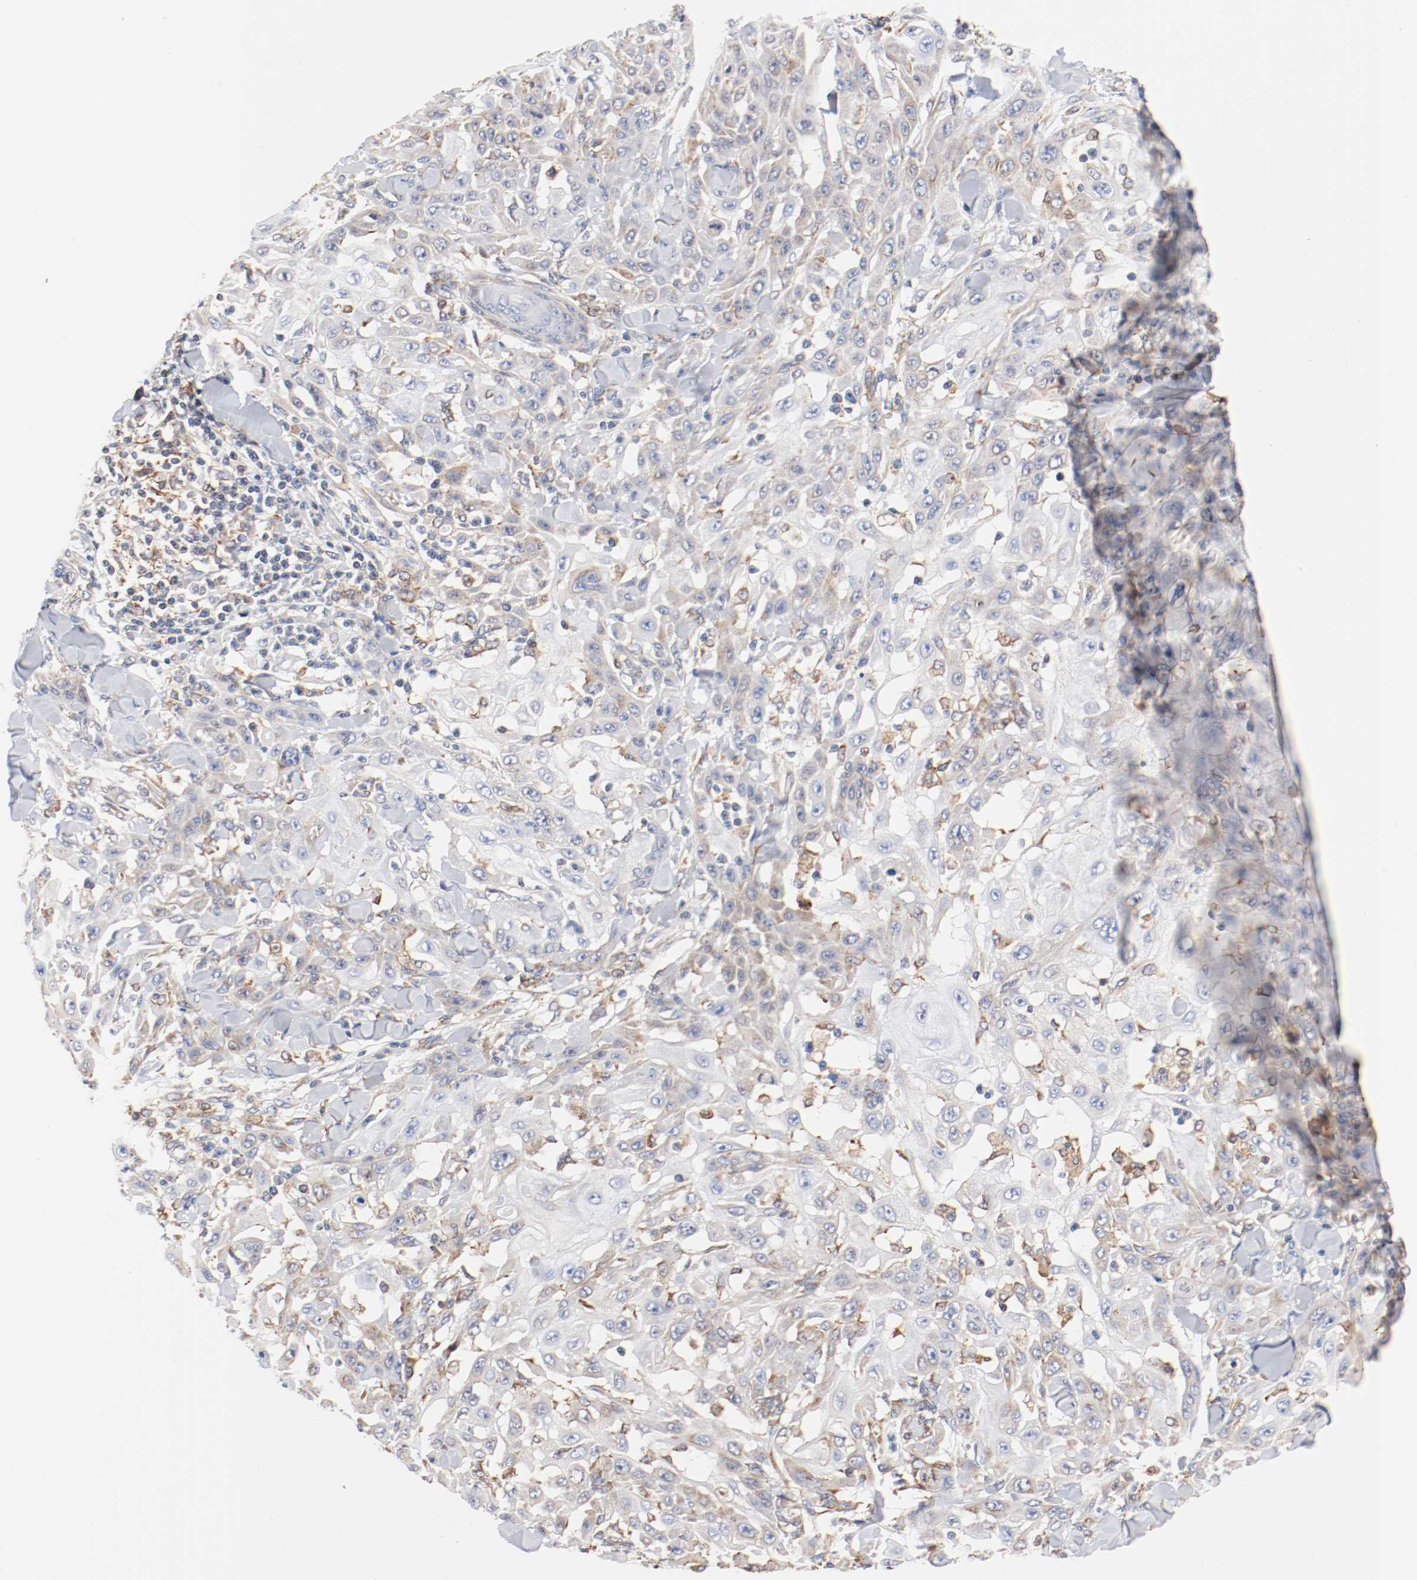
{"staining": {"intensity": "weak", "quantity": "25%-75%", "location": "cytoplasmic/membranous"}, "tissue": "skin cancer", "cell_type": "Tumor cells", "image_type": "cancer", "snomed": [{"axis": "morphology", "description": "Squamous cell carcinoma, NOS"}, {"axis": "topography", "description": "Skin"}], "caption": "Skin cancer (squamous cell carcinoma) was stained to show a protein in brown. There is low levels of weak cytoplasmic/membranous expression in about 25%-75% of tumor cells. The staining was performed using DAB (3,3'-diaminobenzidine), with brown indicating positive protein expression. Nuclei are stained blue with hematoxylin.", "gene": "PDPK1", "patient": {"sex": "male", "age": 24}}